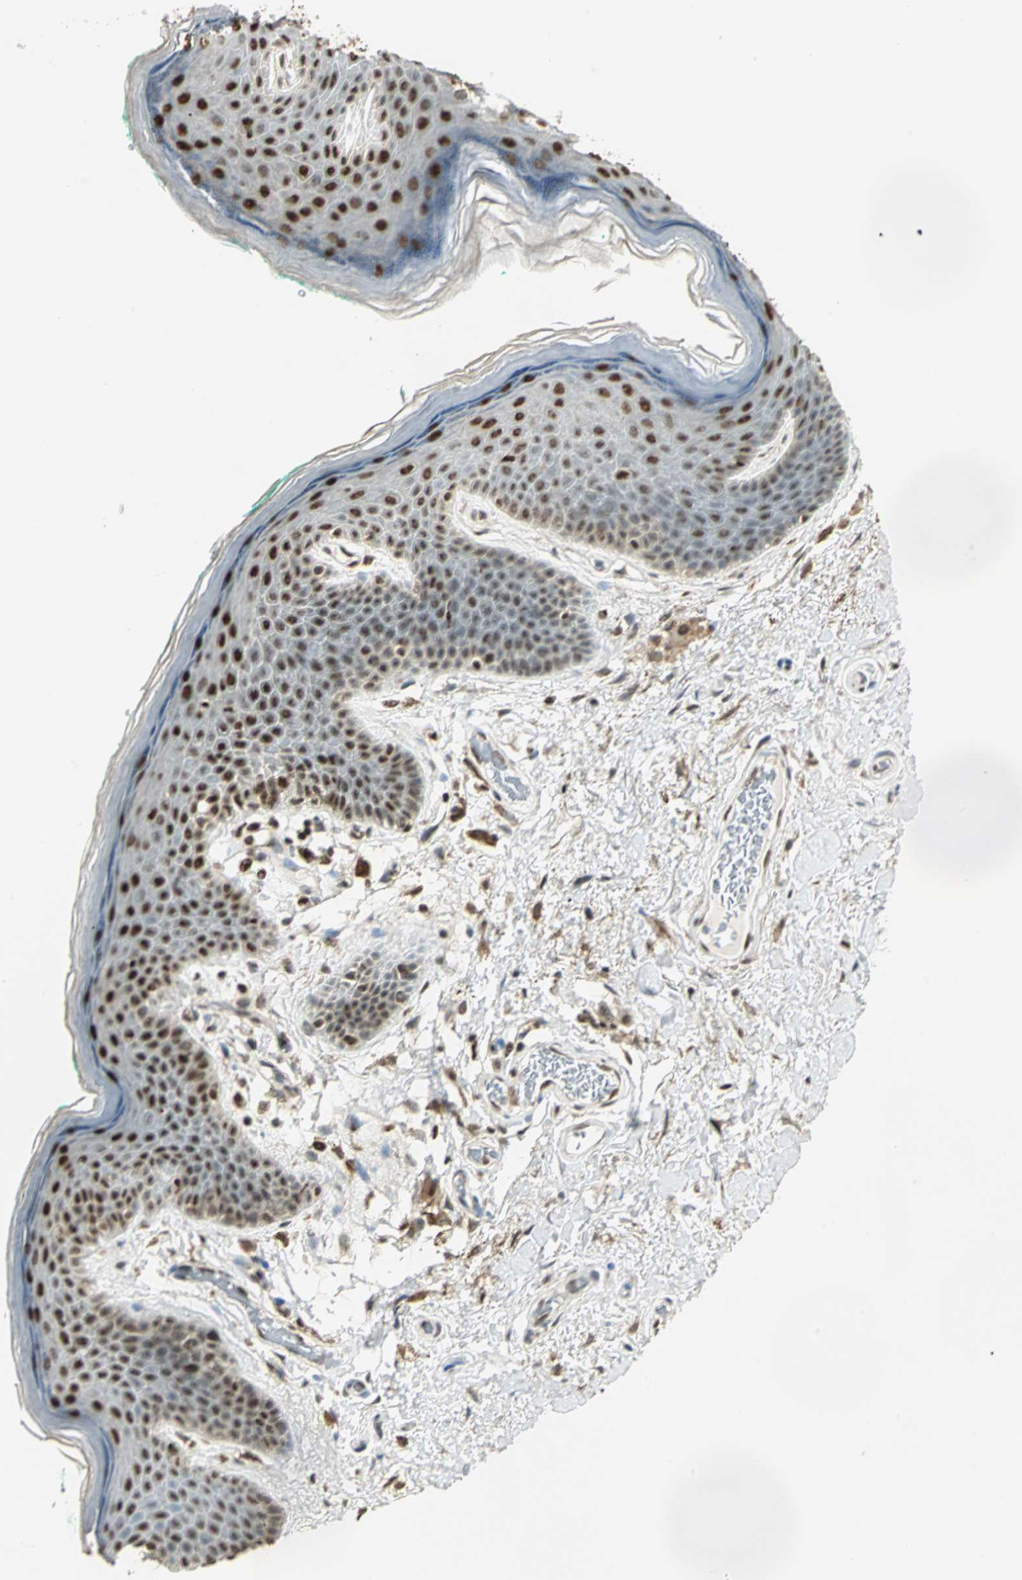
{"staining": {"intensity": "moderate", "quantity": ">75%", "location": "nuclear"}, "tissue": "skin", "cell_type": "Epidermal cells", "image_type": "normal", "snomed": [{"axis": "morphology", "description": "Normal tissue, NOS"}, {"axis": "topography", "description": "Anal"}], "caption": "This is a photomicrograph of IHC staining of benign skin, which shows moderate positivity in the nuclear of epidermal cells.", "gene": "DDX5", "patient": {"sex": "male", "age": 74}}